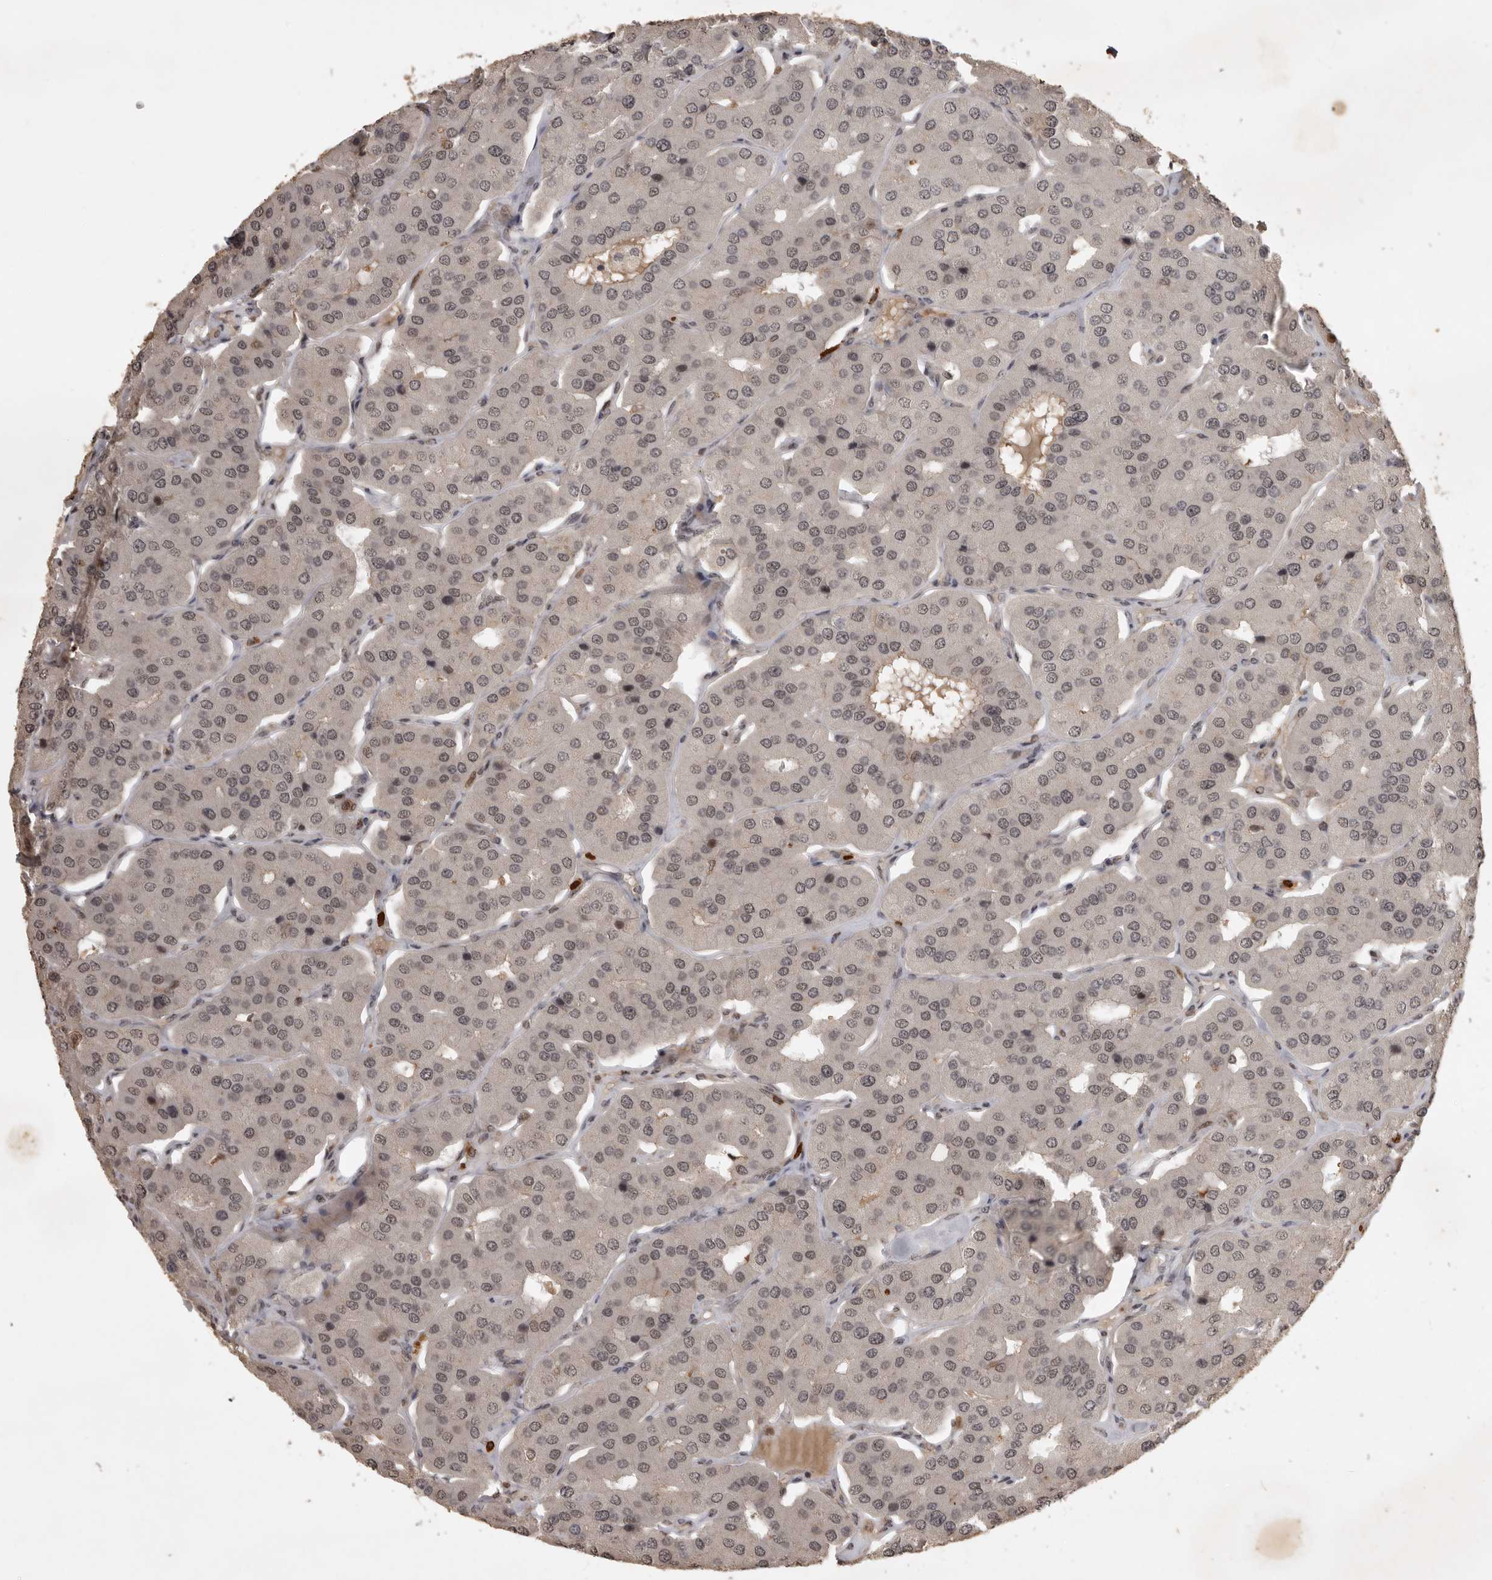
{"staining": {"intensity": "strong", "quantity": "25%-75%", "location": "nuclear"}, "tissue": "parathyroid gland", "cell_type": "Glandular cells", "image_type": "normal", "snomed": [{"axis": "morphology", "description": "Normal tissue, NOS"}, {"axis": "morphology", "description": "Adenoma, NOS"}, {"axis": "topography", "description": "Parathyroid gland"}], "caption": "Strong nuclear staining for a protein is present in about 25%-75% of glandular cells of unremarkable parathyroid gland using IHC.", "gene": "CBLL1", "patient": {"sex": "female", "age": 86}}